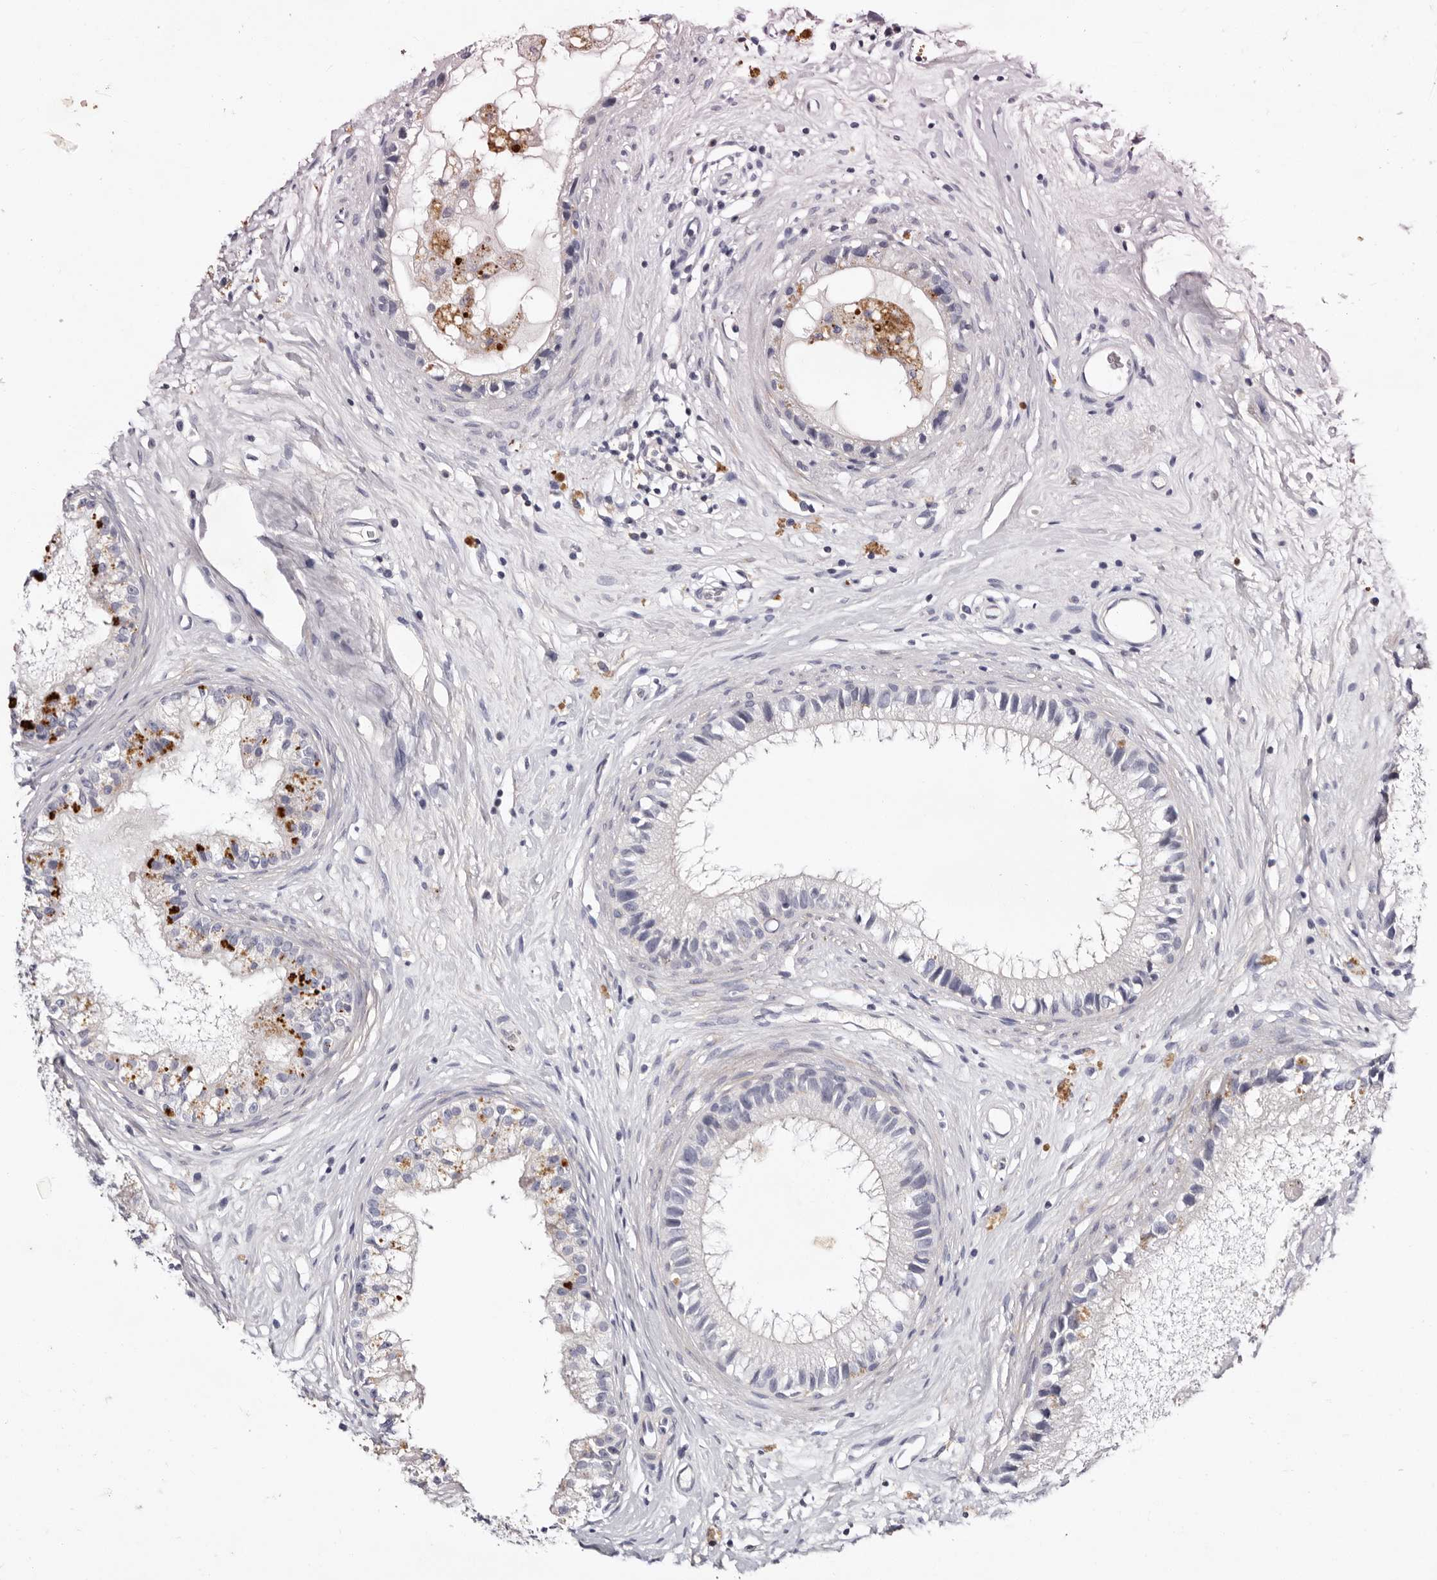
{"staining": {"intensity": "moderate", "quantity": "<25%", "location": "cytoplasmic/membranous"}, "tissue": "epididymis", "cell_type": "Glandular cells", "image_type": "normal", "snomed": [{"axis": "morphology", "description": "Normal tissue, NOS"}, {"axis": "topography", "description": "Epididymis"}], "caption": "Brown immunohistochemical staining in benign epididymis demonstrates moderate cytoplasmic/membranous positivity in about <25% of glandular cells.", "gene": "S1PR5", "patient": {"sex": "male", "age": 80}}